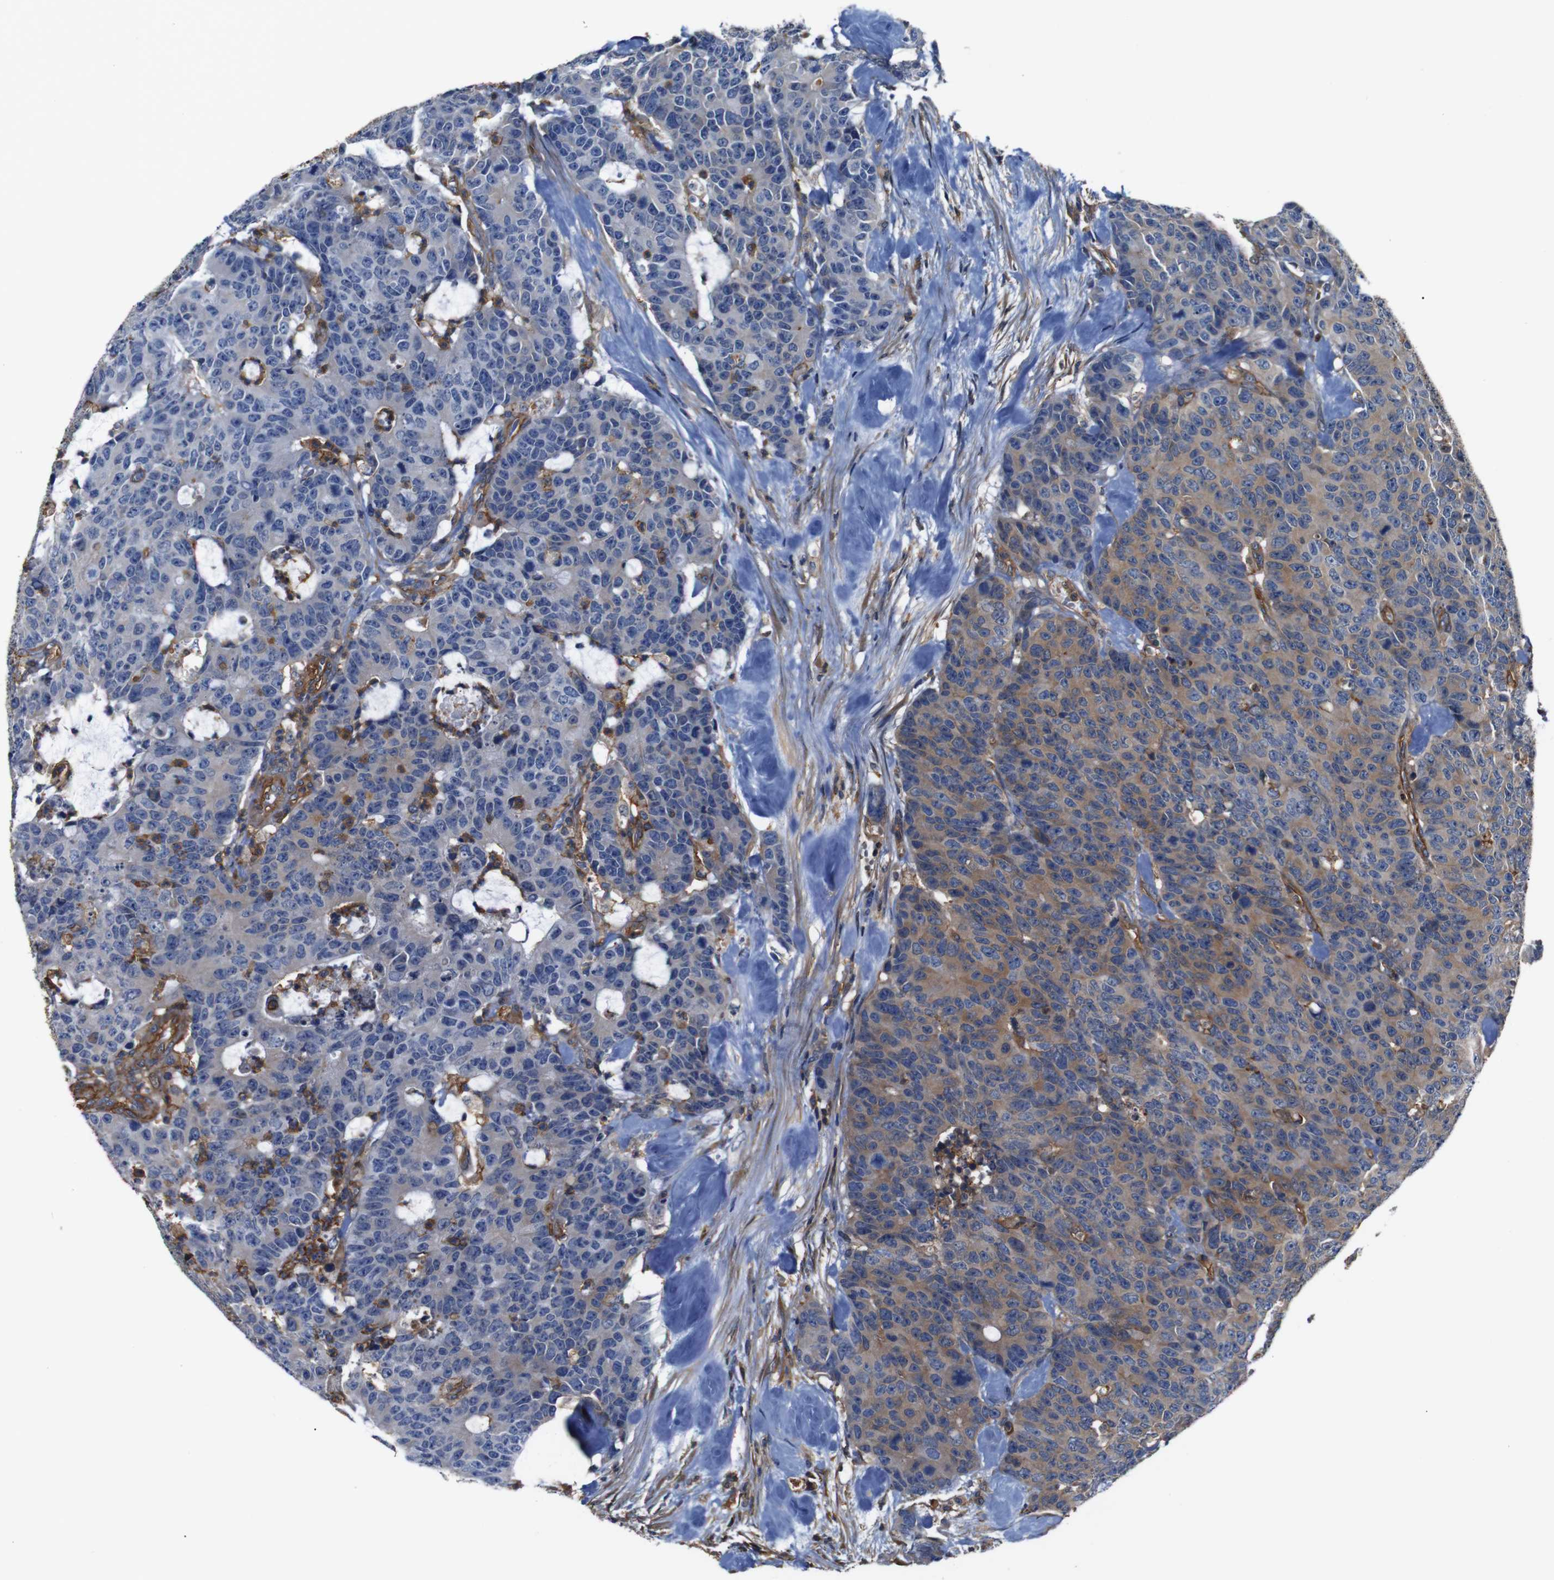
{"staining": {"intensity": "moderate", "quantity": "<25%", "location": "cytoplasmic/membranous"}, "tissue": "colorectal cancer", "cell_type": "Tumor cells", "image_type": "cancer", "snomed": [{"axis": "morphology", "description": "Adenocarcinoma, NOS"}, {"axis": "topography", "description": "Colon"}], "caption": "The immunohistochemical stain labels moderate cytoplasmic/membranous positivity in tumor cells of colorectal adenocarcinoma tissue.", "gene": "PI4KA", "patient": {"sex": "female", "age": 86}}